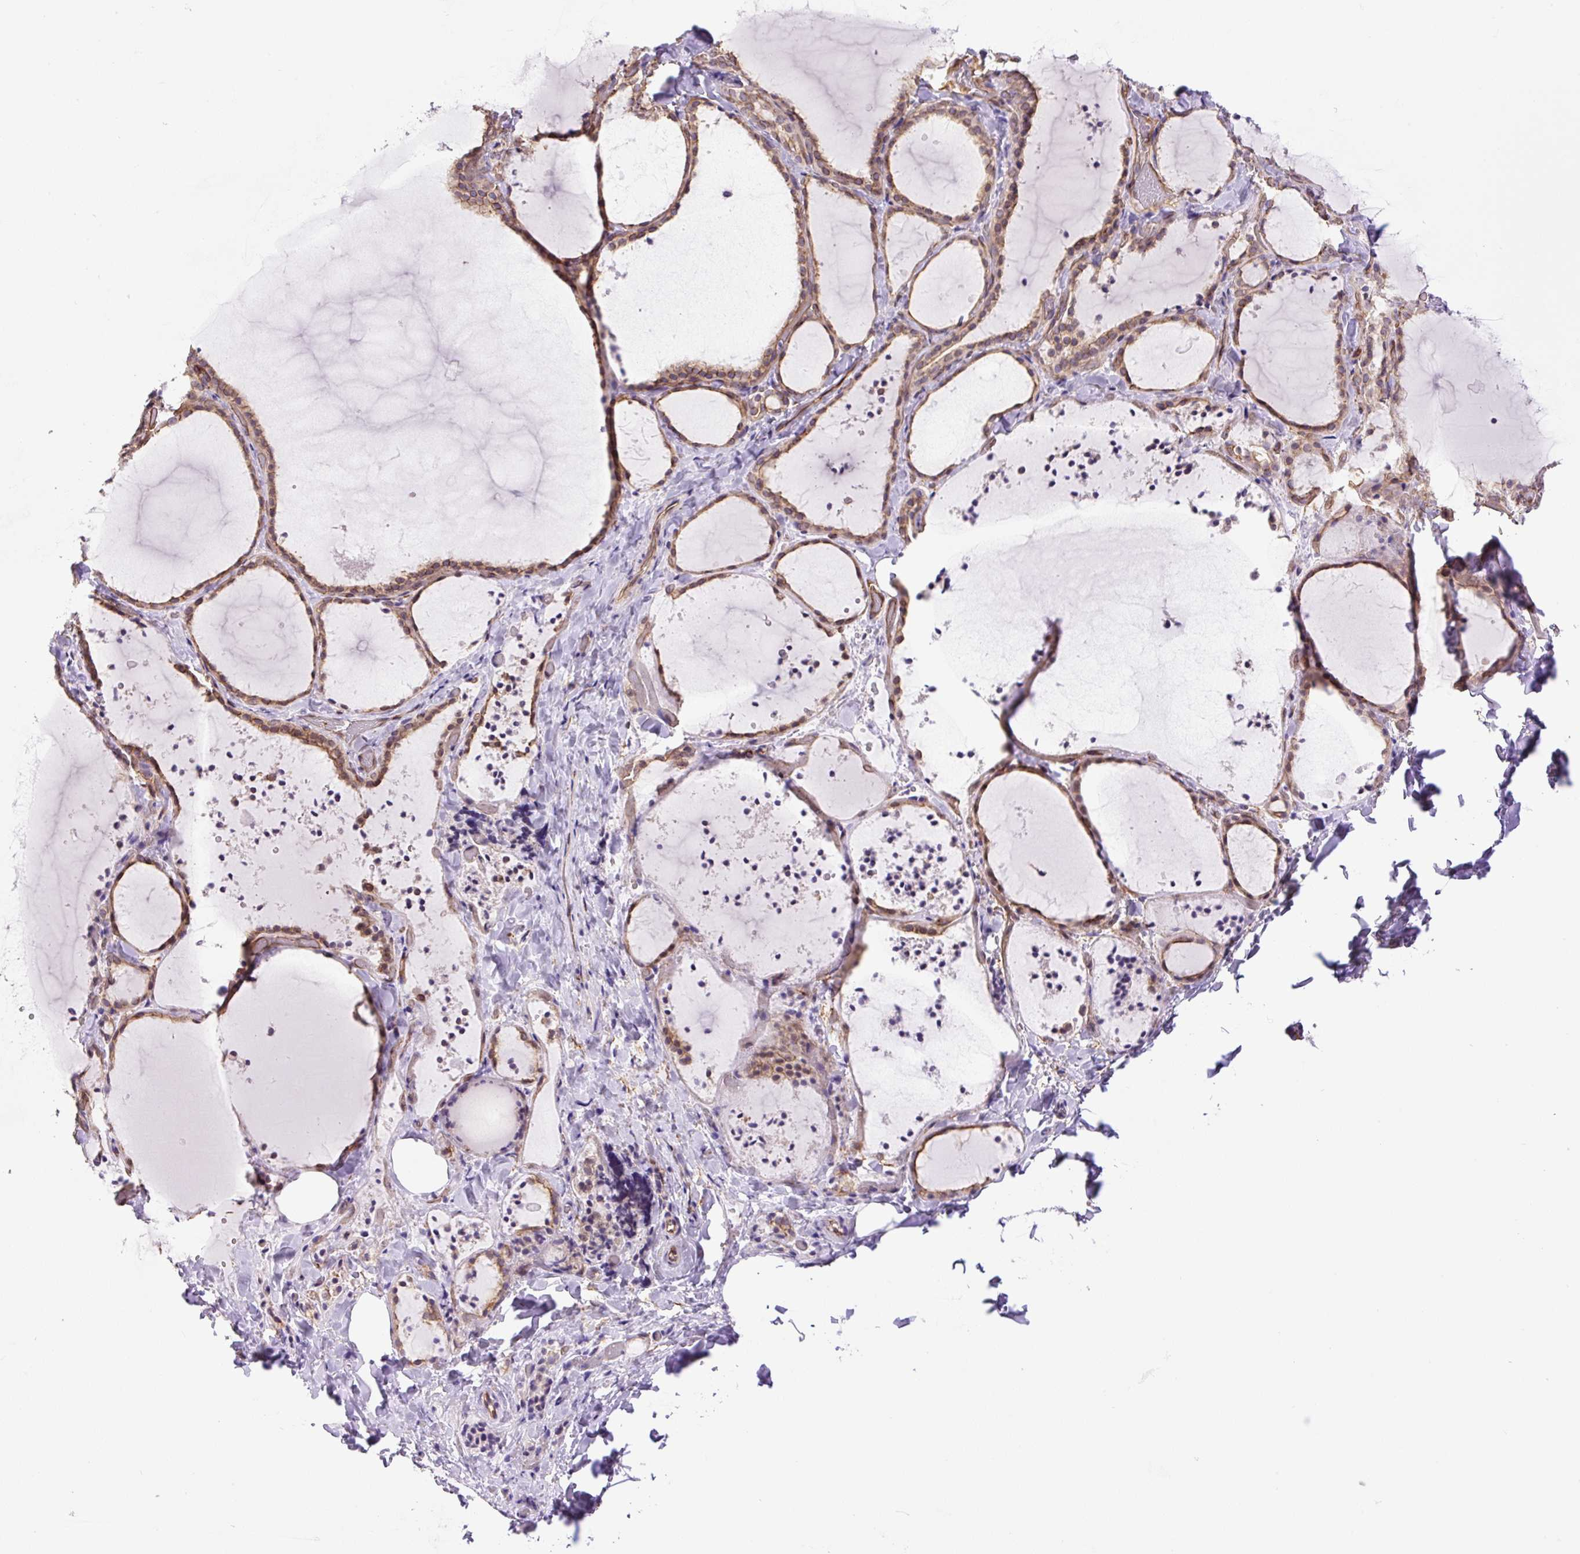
{"staining": {"intensity": "moderate", "quantity": "25%-75%", "location": "cytoplasmic/membranous,nuclear"}, "tissue": "thyroid gland", "cell_type": "Glandular cells", "image_type": "normal", "snomed": [{"axis": "morphology", "description": "Normal tissue, NOS"}, {"axis": "topography", "description": "Thyroid gland"}], "caption": "IHC staining of normal thyroid gland, which shows medium levels of moderate cytoplasmic/membranous,nuclear staining in about 25%-75% of glandular cells indicating moderate cytoplasmic/membranous,nuclear protein staining. The staining was performed using DAB (3,3'-diaminobenzidine) (brown) for protein detection and nuclei were counterstained in hematoxylin (blue).", "gene": "MYO5C", "patient": {"sex": "female", "age": 22}}